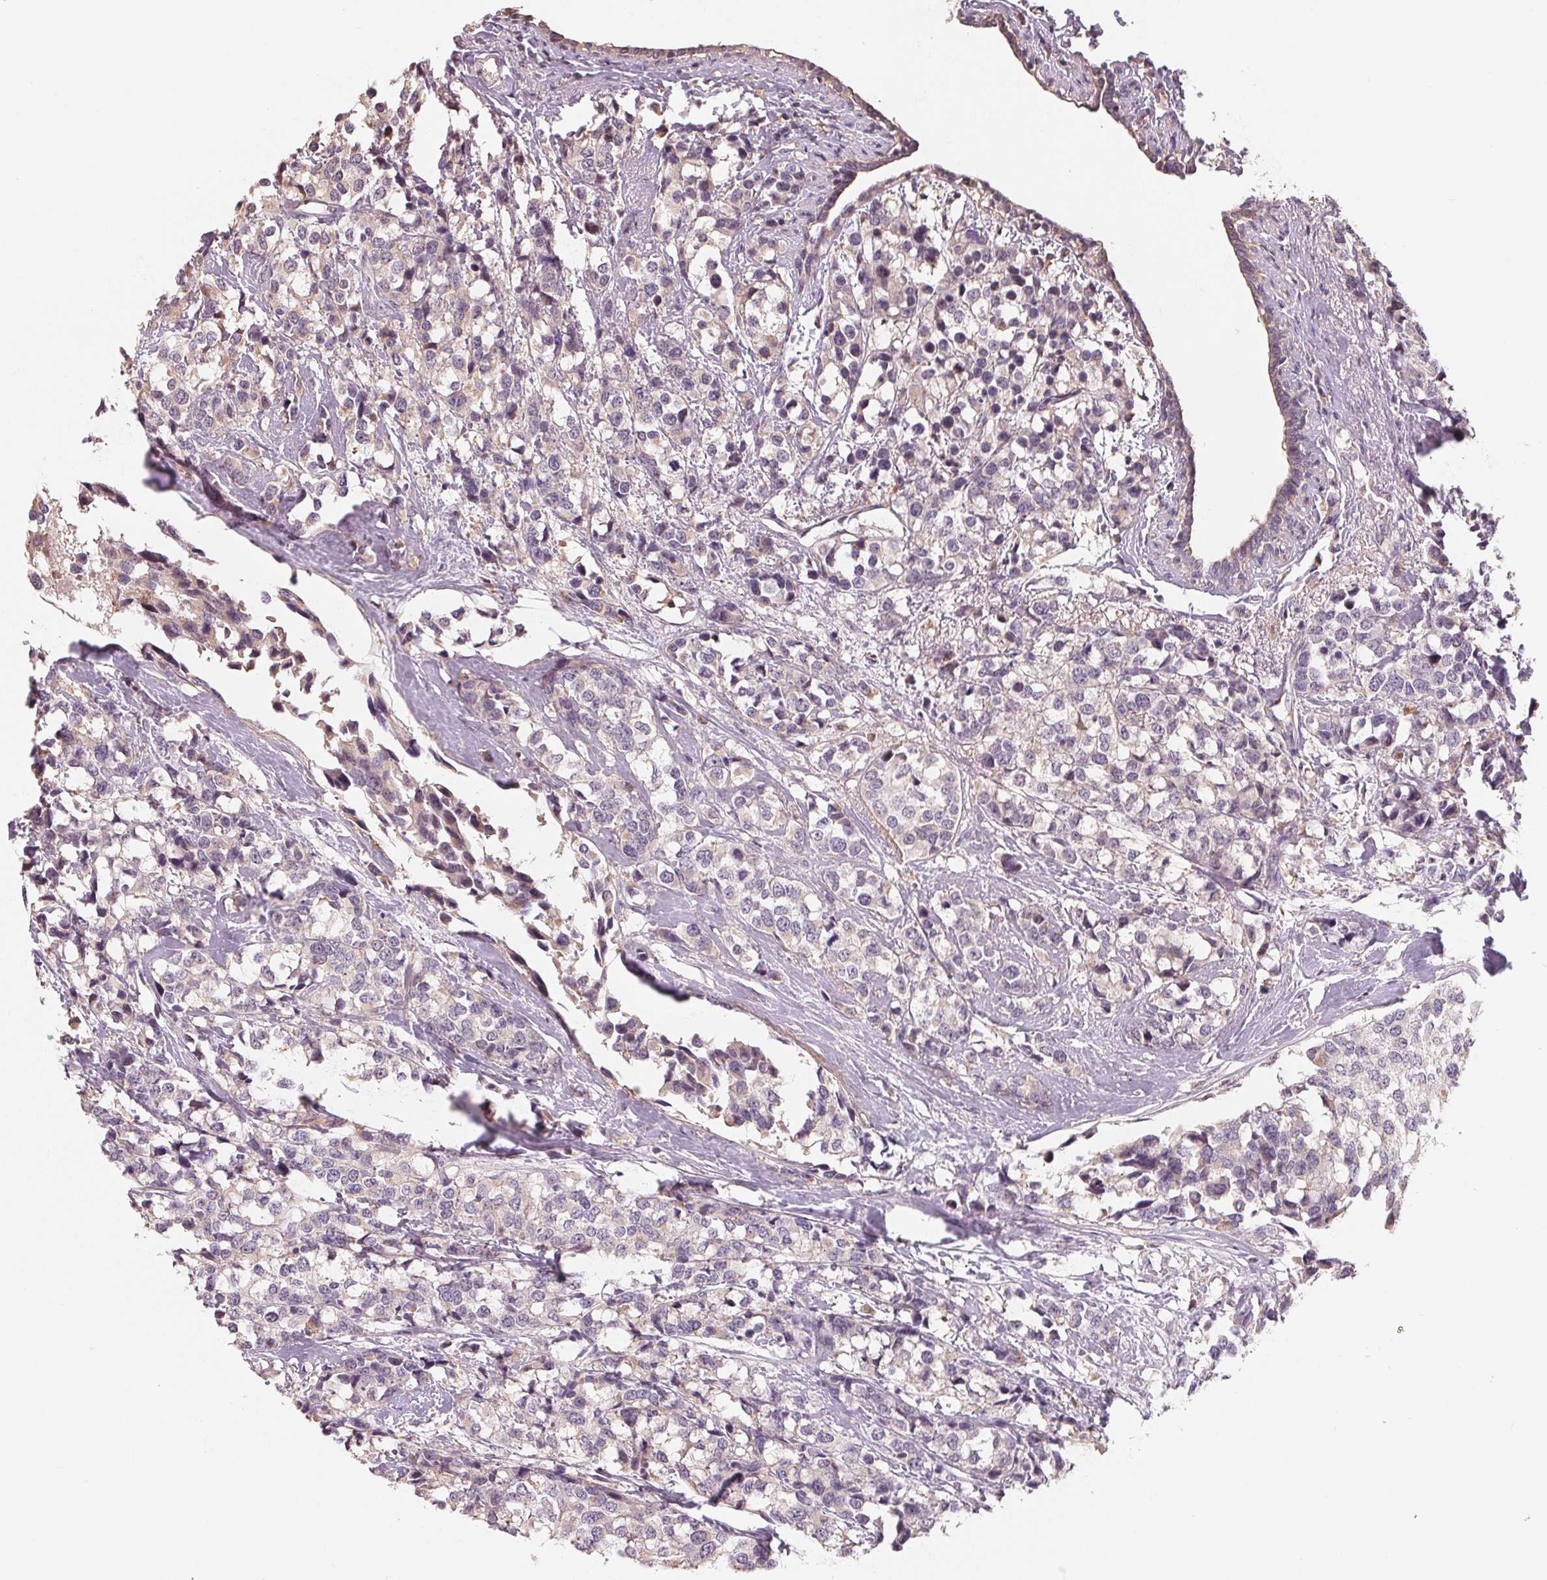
{"staining": {"intensity": "negative", "quantity": "none", "location": "none"}, "tissue": "breast cancer", "cell_type": "Tumor cells", "image_type": "cancer", "snomed": [{"axis": "morphology", "description": "Lobular carcinoma"}, {"axis": "topography", "description": "Breast"}], "caption": "The histopathology image demonstrates no staining of tumor cells in breast cancer.", "gene": "VTCN1", "patient": {"sex": "female", "age": 59}}